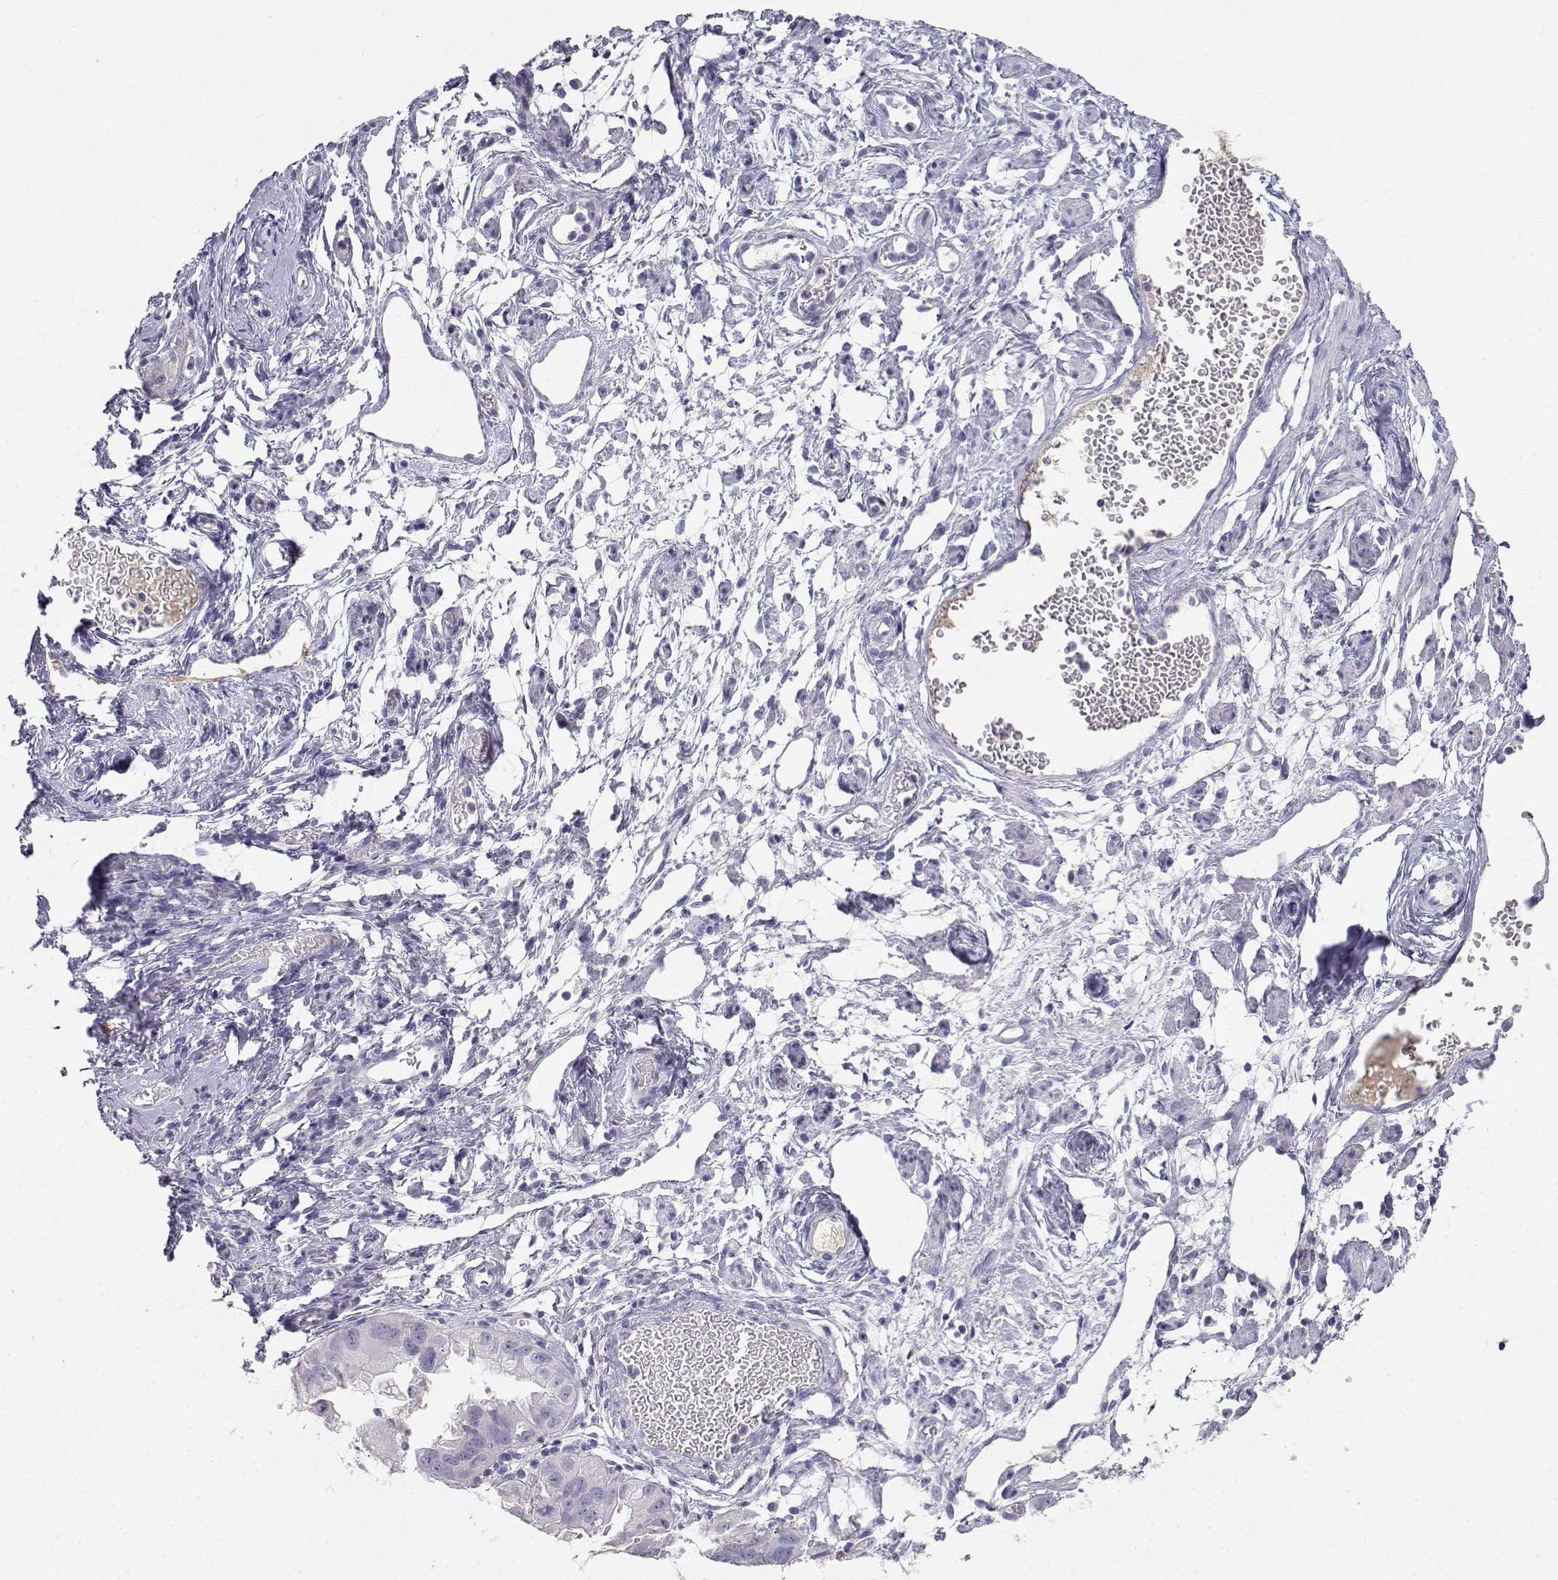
{"staining": {"intensity": "negative", "quantity": "none", "location": "none"}, "tissue": "ovarian cancer", "cell_type": "Tumor cells", "image_type": "cancer", "snomed": [{"axis": "morphology", "description": "Carcinoma, endometroid"}, {"axis": "topography", "description": "Ovary"}], "caption": "High magnification brightfield microscopy of endometroid carcinoma (ovarian) stained with DAB (3,3'-diaminobenzidine) (brown) and counterstained with hematoxylin (blue): tumor cells show no significant expression. The staining was performed using DAB to visualize the protein expression in brown, while the nuclei were stained in blue with hematoxylin (Magnification: 20x).", "gene": "GPR174", "patient": {"sex": "female", "age": 85}}